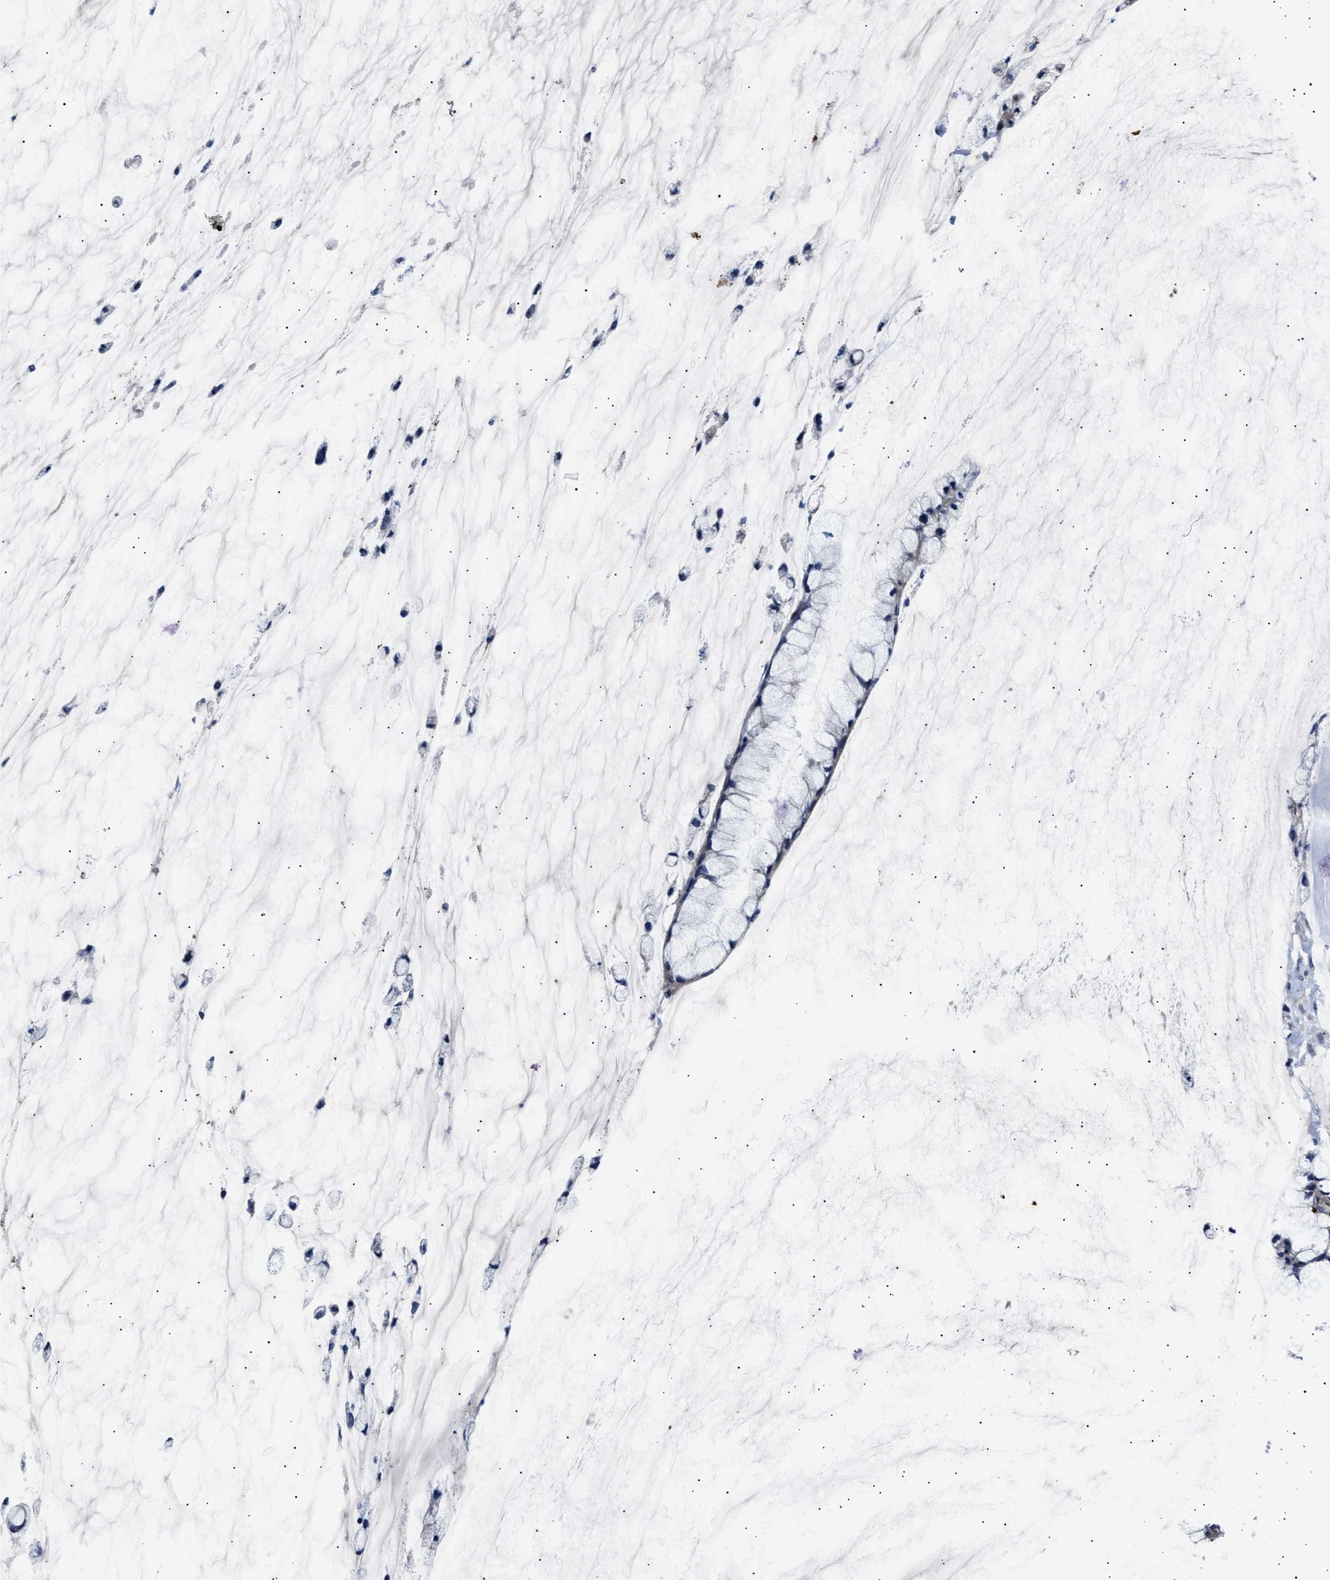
{"staining": {"intensity": "negative", "quantity": "none", "location": "none"}, "tissue": "ovarian cancer", "cell_type": "Tumor cells", "image_type": "cancer", "snomed": [{"axis": "morphology", "description": "Cystadenocarcinoma, mucinous, NOS"}, {"axis": "topography", "description": "Ovary"}], "caption": "Ovarian cancer (mucinous cystadenocarcinoma) was stained to show a protein in brown. There is no significant positivity in tumor cells. Nuclei are stained in blue.", "gene": "OLFML2A", "patient": {"sex": "female", "age": 39}}